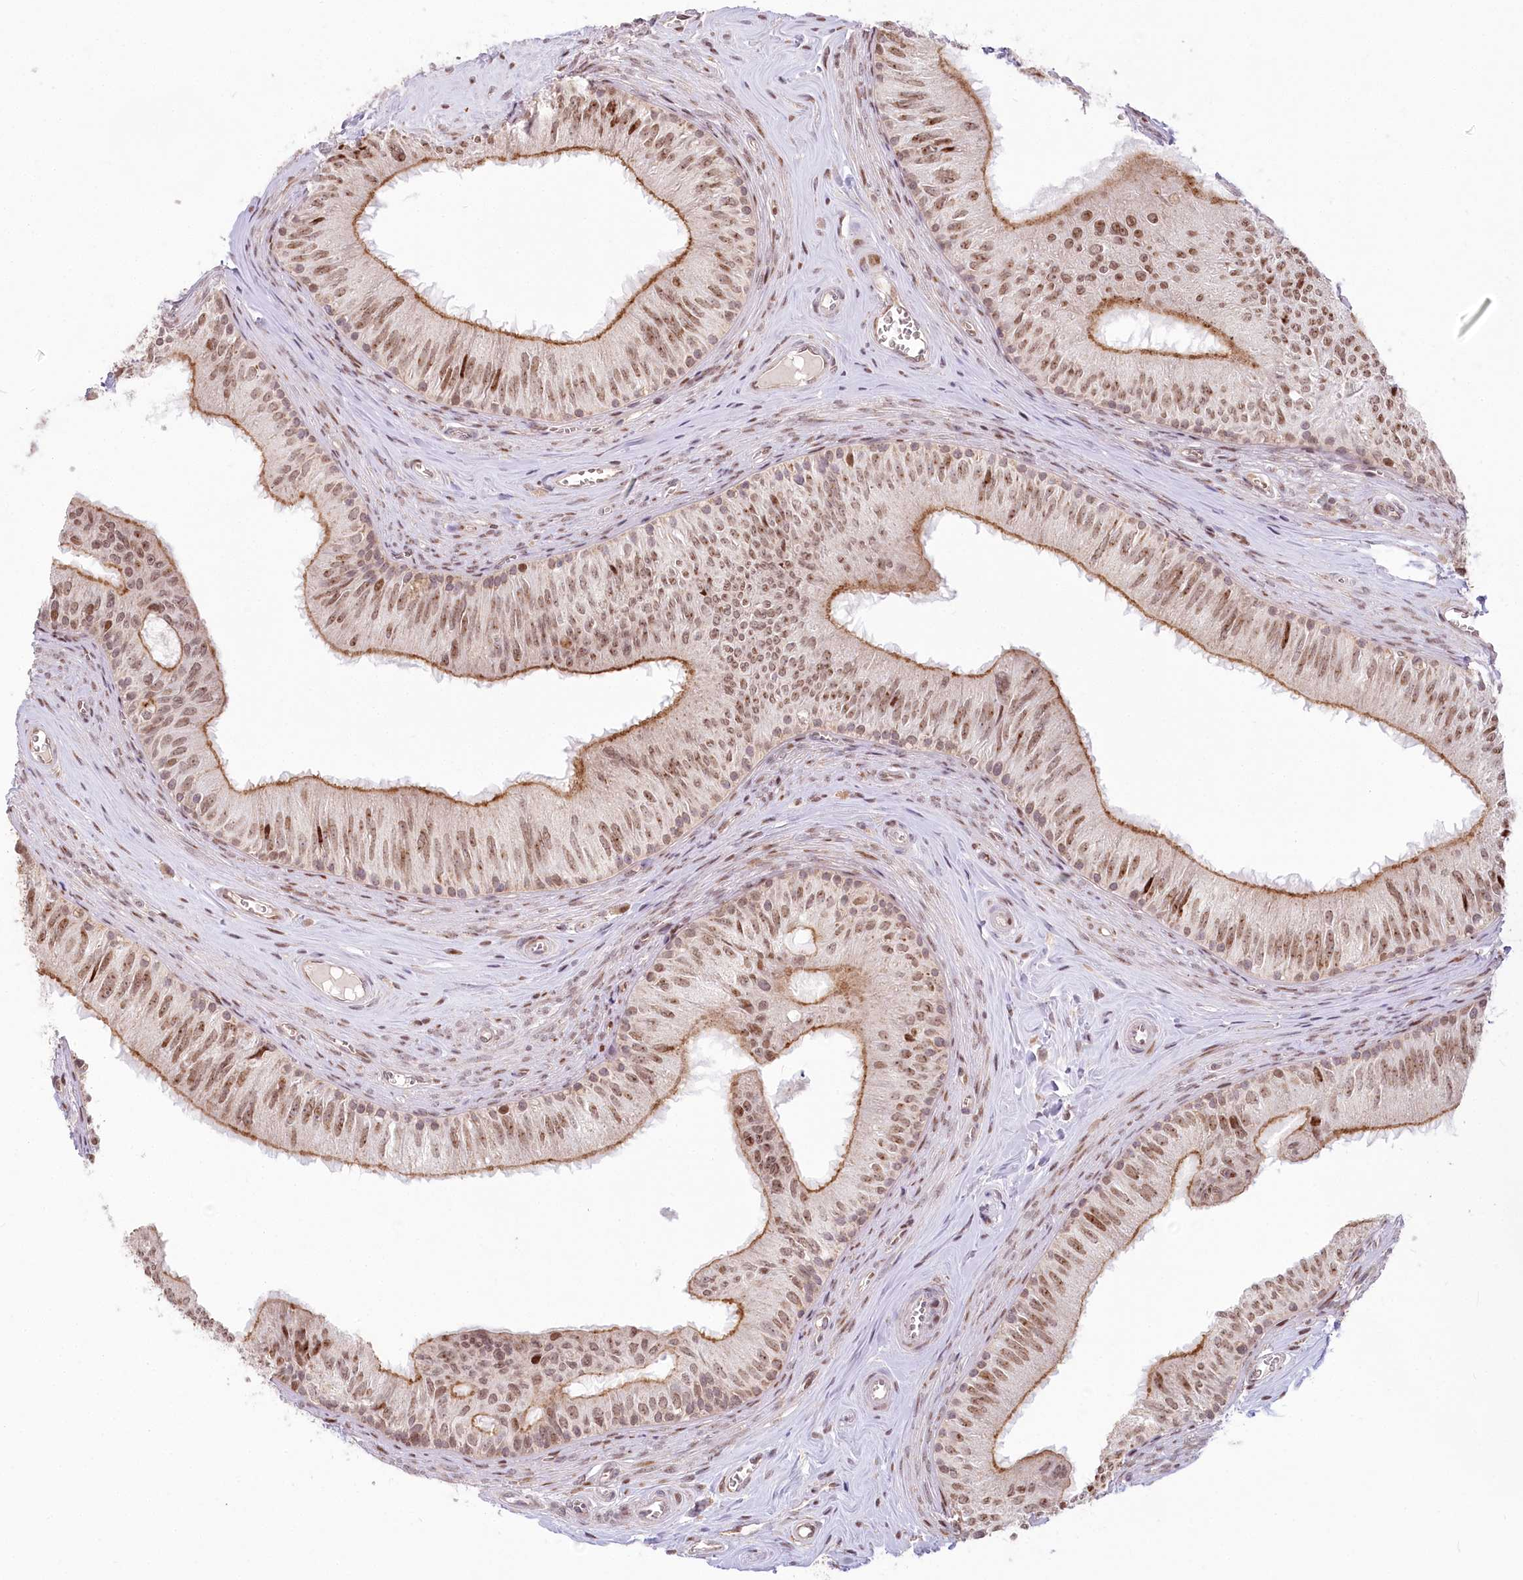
{"staining": {"intensity": "moderate", "quantity": ">75%", "location": "cytoplasmic/membranous,nuclear"}, "tissue": "epididymis", "cell_type": "Glandular cells", "image_type": "normal", "snomed": [{"axis": "morphology", "description": "Normal tissue, NOS"}, {"axis": "topography", "description": "Epididymis"}], "caption": "Protein staining of normal epididymis reveals moderate cytoplasmic/membranous,nuclear positivity in about >75% of glandular cells. (Brightfield microscopy of DAB IHC at high magnification).", "gene": "PYURF", "patient": {"sex": "male", "age": 46}}